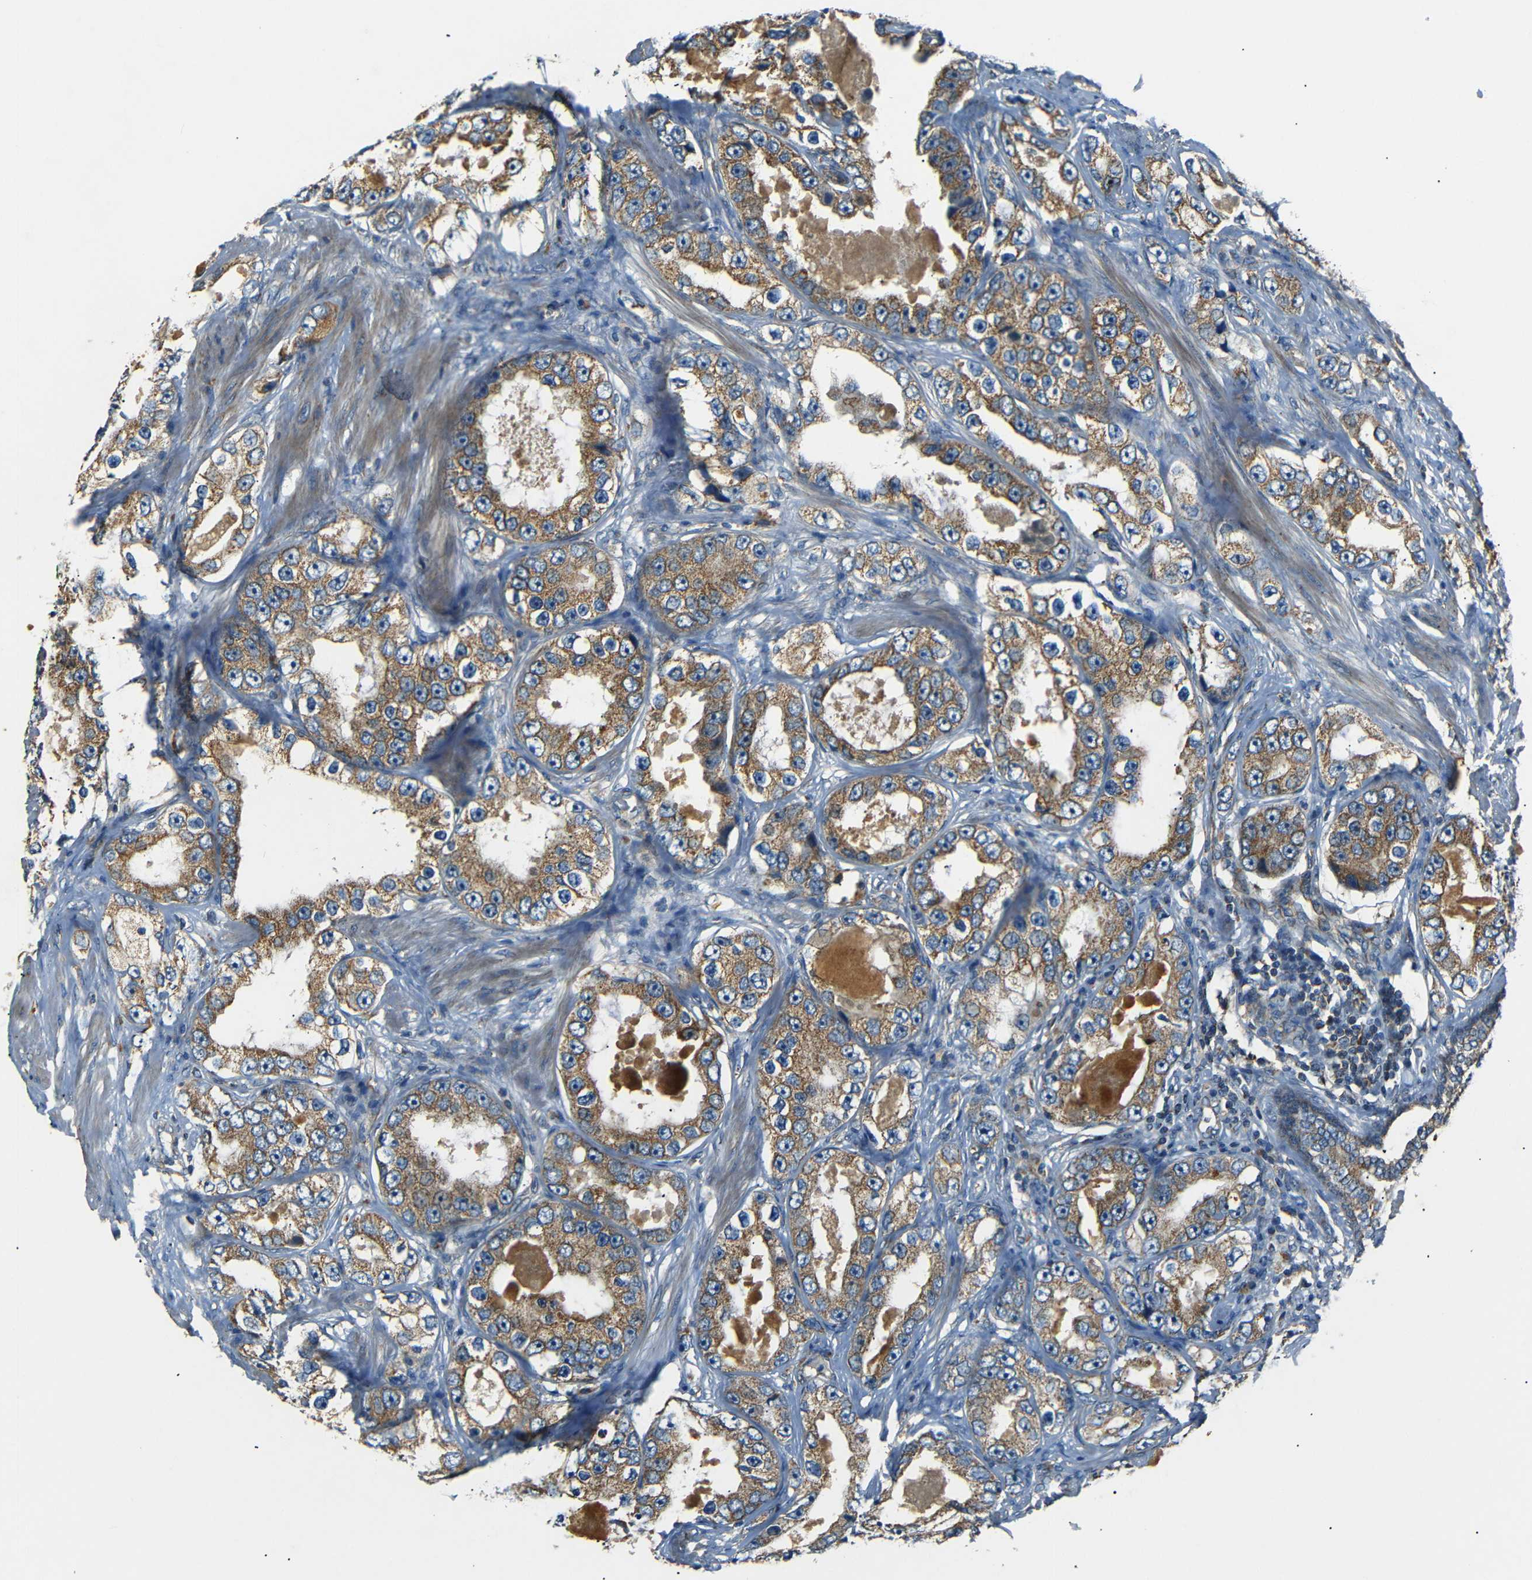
{"staining": {"intensity": "moderate", "quantity": ">75%", "location": "cytoplasmic/membranous"}, "tissue": "prostate cancer", "cell_type": "Tumor cells", "image_type": "cancer", "snomed": [{"axis": "morphology", "description": "Adenocarcinoma, High grade"}, {"axis": "topography", "description": "Prostate"}], "caption": "Immunohistochemical staining of human prostate cancer (high-grade adenocarcinoma) demonstrates medium levels of moderate cytoplasmic/membranous positivity in approximately >75% of tumor cells.", "gene": "NETO2", "patient": {"sex": "male", "age": 63}}